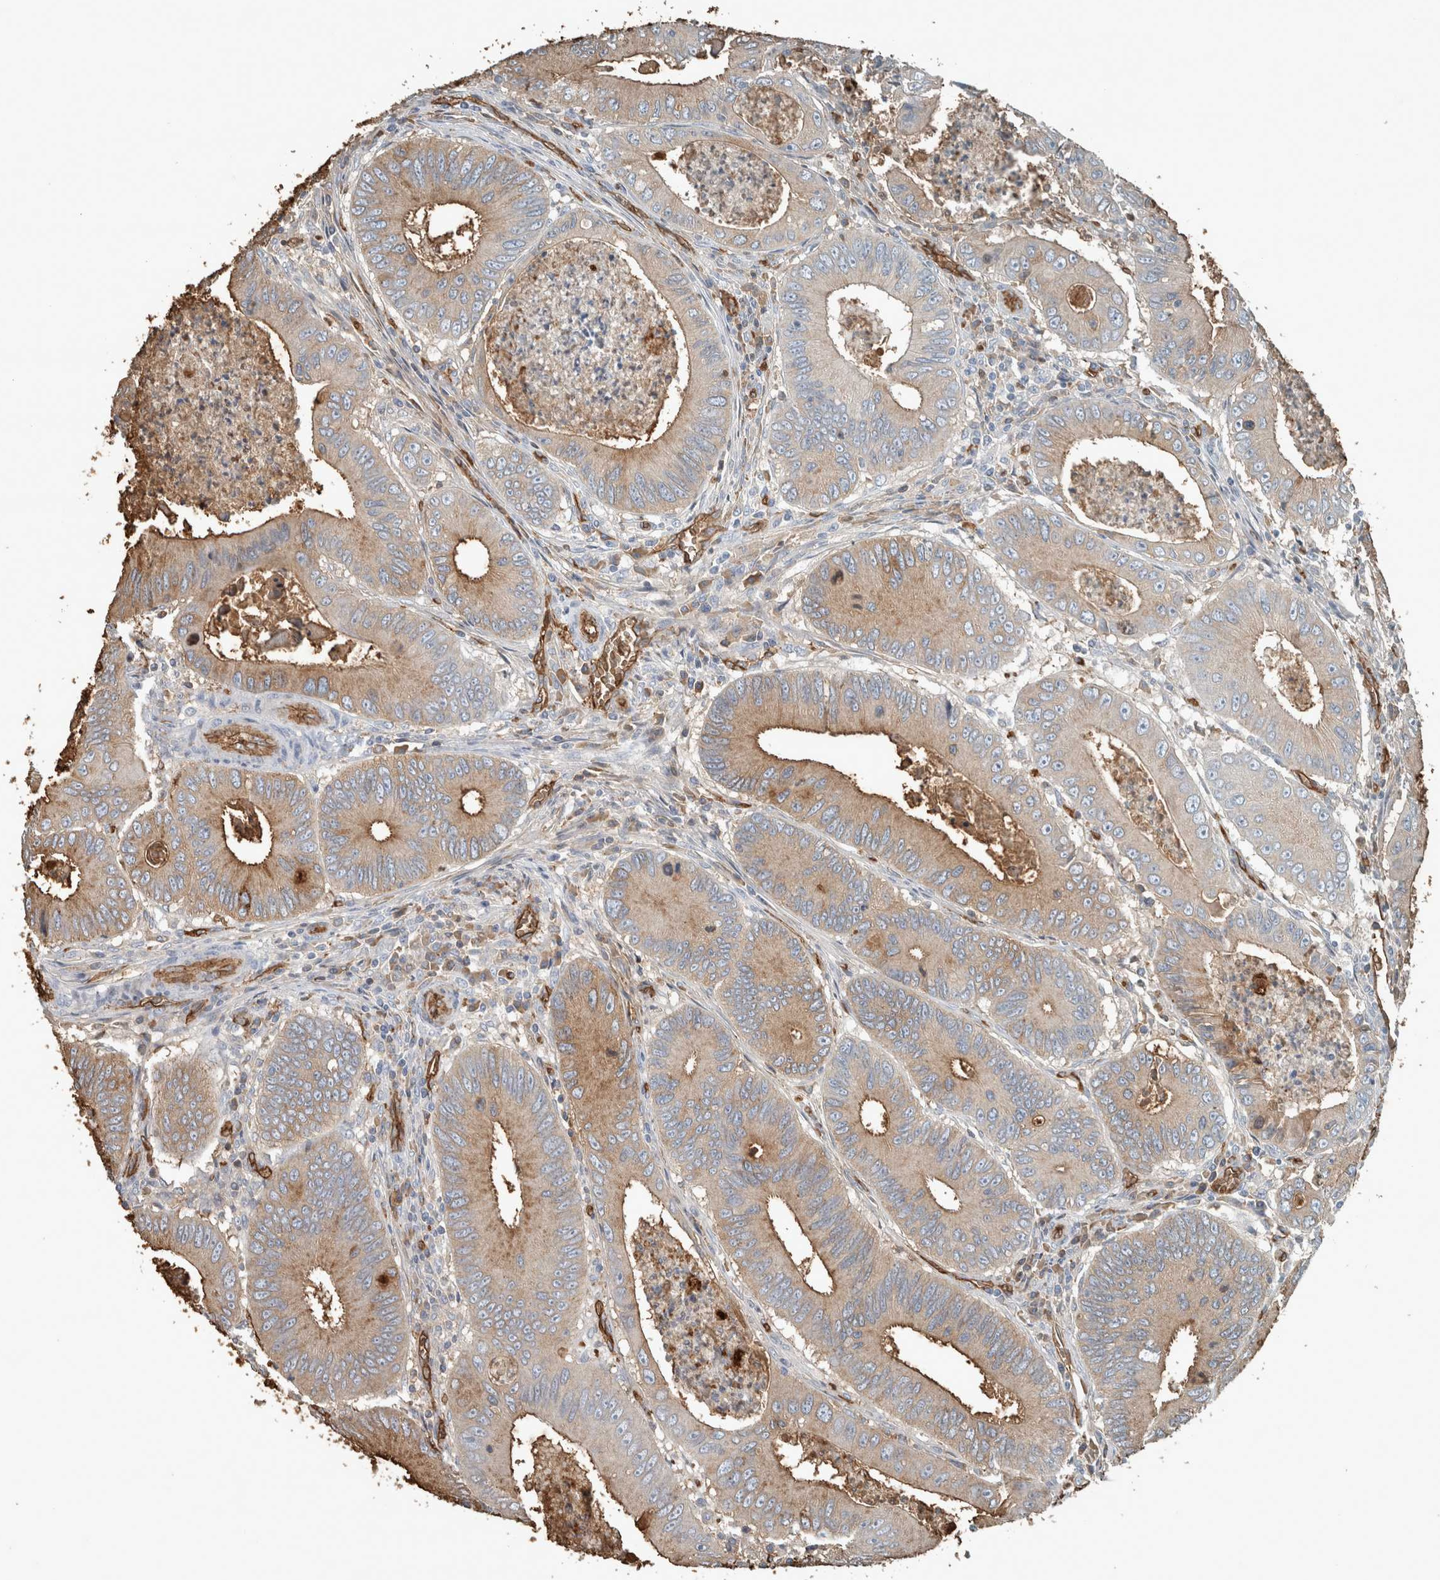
{"staining": {"intensity": "moderate", "quantity": "25%-75%", "location": "cytoplasmic/membranous"}, "tissue": "colorectal cancer", "cell_type": "Tumor cells", "image_type": "cancer", "snomed": [{"axis": "morphology", "description": "Inflammation, NOS"}, {"axis": "morphology", "description": "Adenocarcinoma, NOS"}, {"axis": "topography", "description": "Colon"}], "caption": "IHC (DAB (3,3'-diaminobenzidine)) staining of colorectal cancer (adenocarcinoma) exhibits moderate cytoplasmic/membranous protein staining in approximately 25%-75% of tumor cells.", "gene": "LBP", "patient": {"sex": "male", "age": 72}}